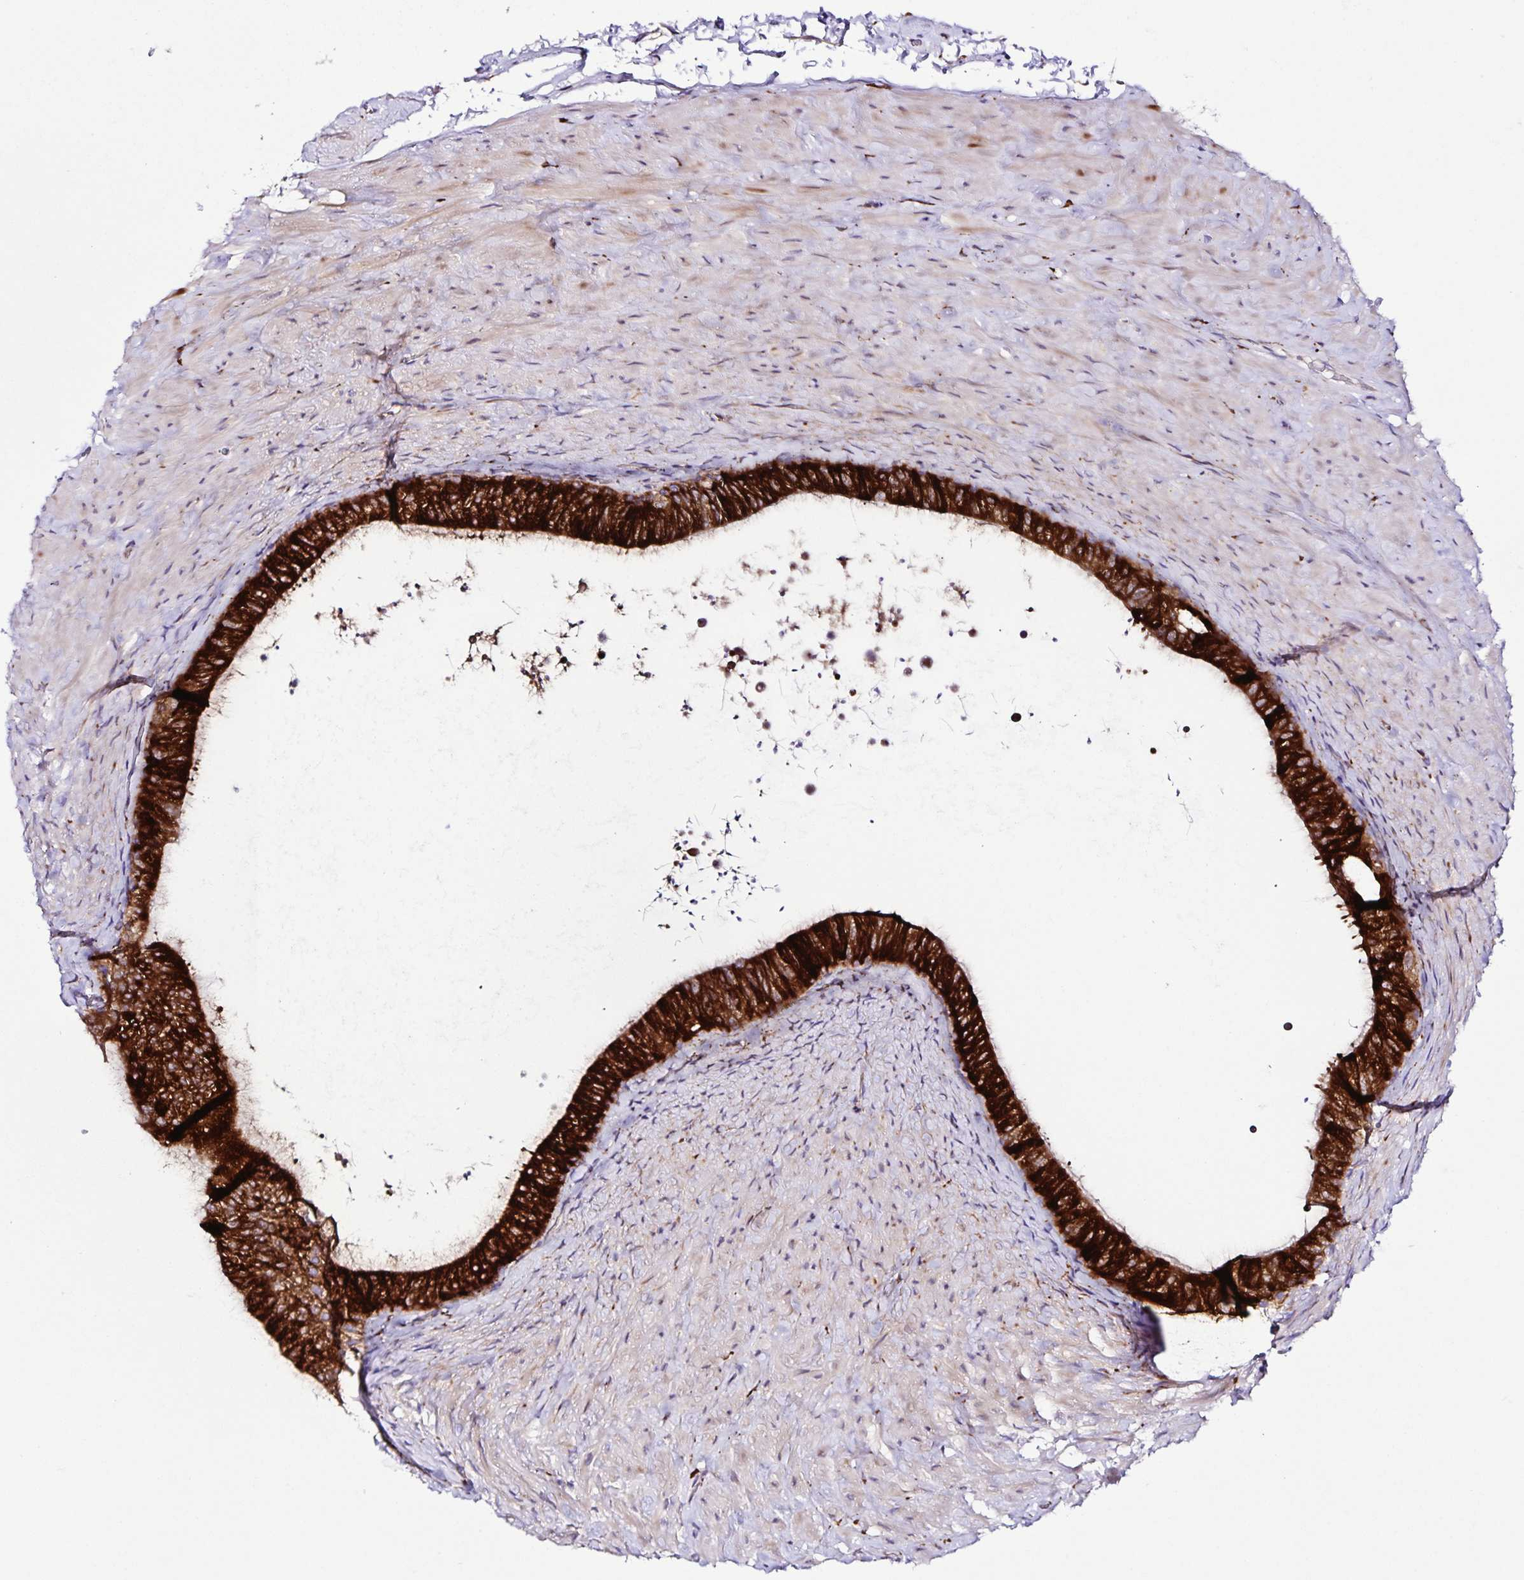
{"staining": {"intensity": "strong", "quantity": ">75%", "location": "cytoplasmic/membranous"}, "tissue": "epididymis", "cell_type": "Glandular cells", "image_type": "normal", "snomed": [{"axis": "morphology", "description": "Normal tissue, NOS"}, {"axis": "topography", "description": "Epididymis, spermatic cord, NOS"}, {"axis": "topography", "description": "Epididymis"}], "caption": "A micrograph showing strong cytoplasmic/membranous staining in approximately >75% of glandular cells in normal epididymis, as visualized by brown immunohistochemical staining.", "gene": "OSBPL5", "patient": {"sex": "male", "age": 31}}